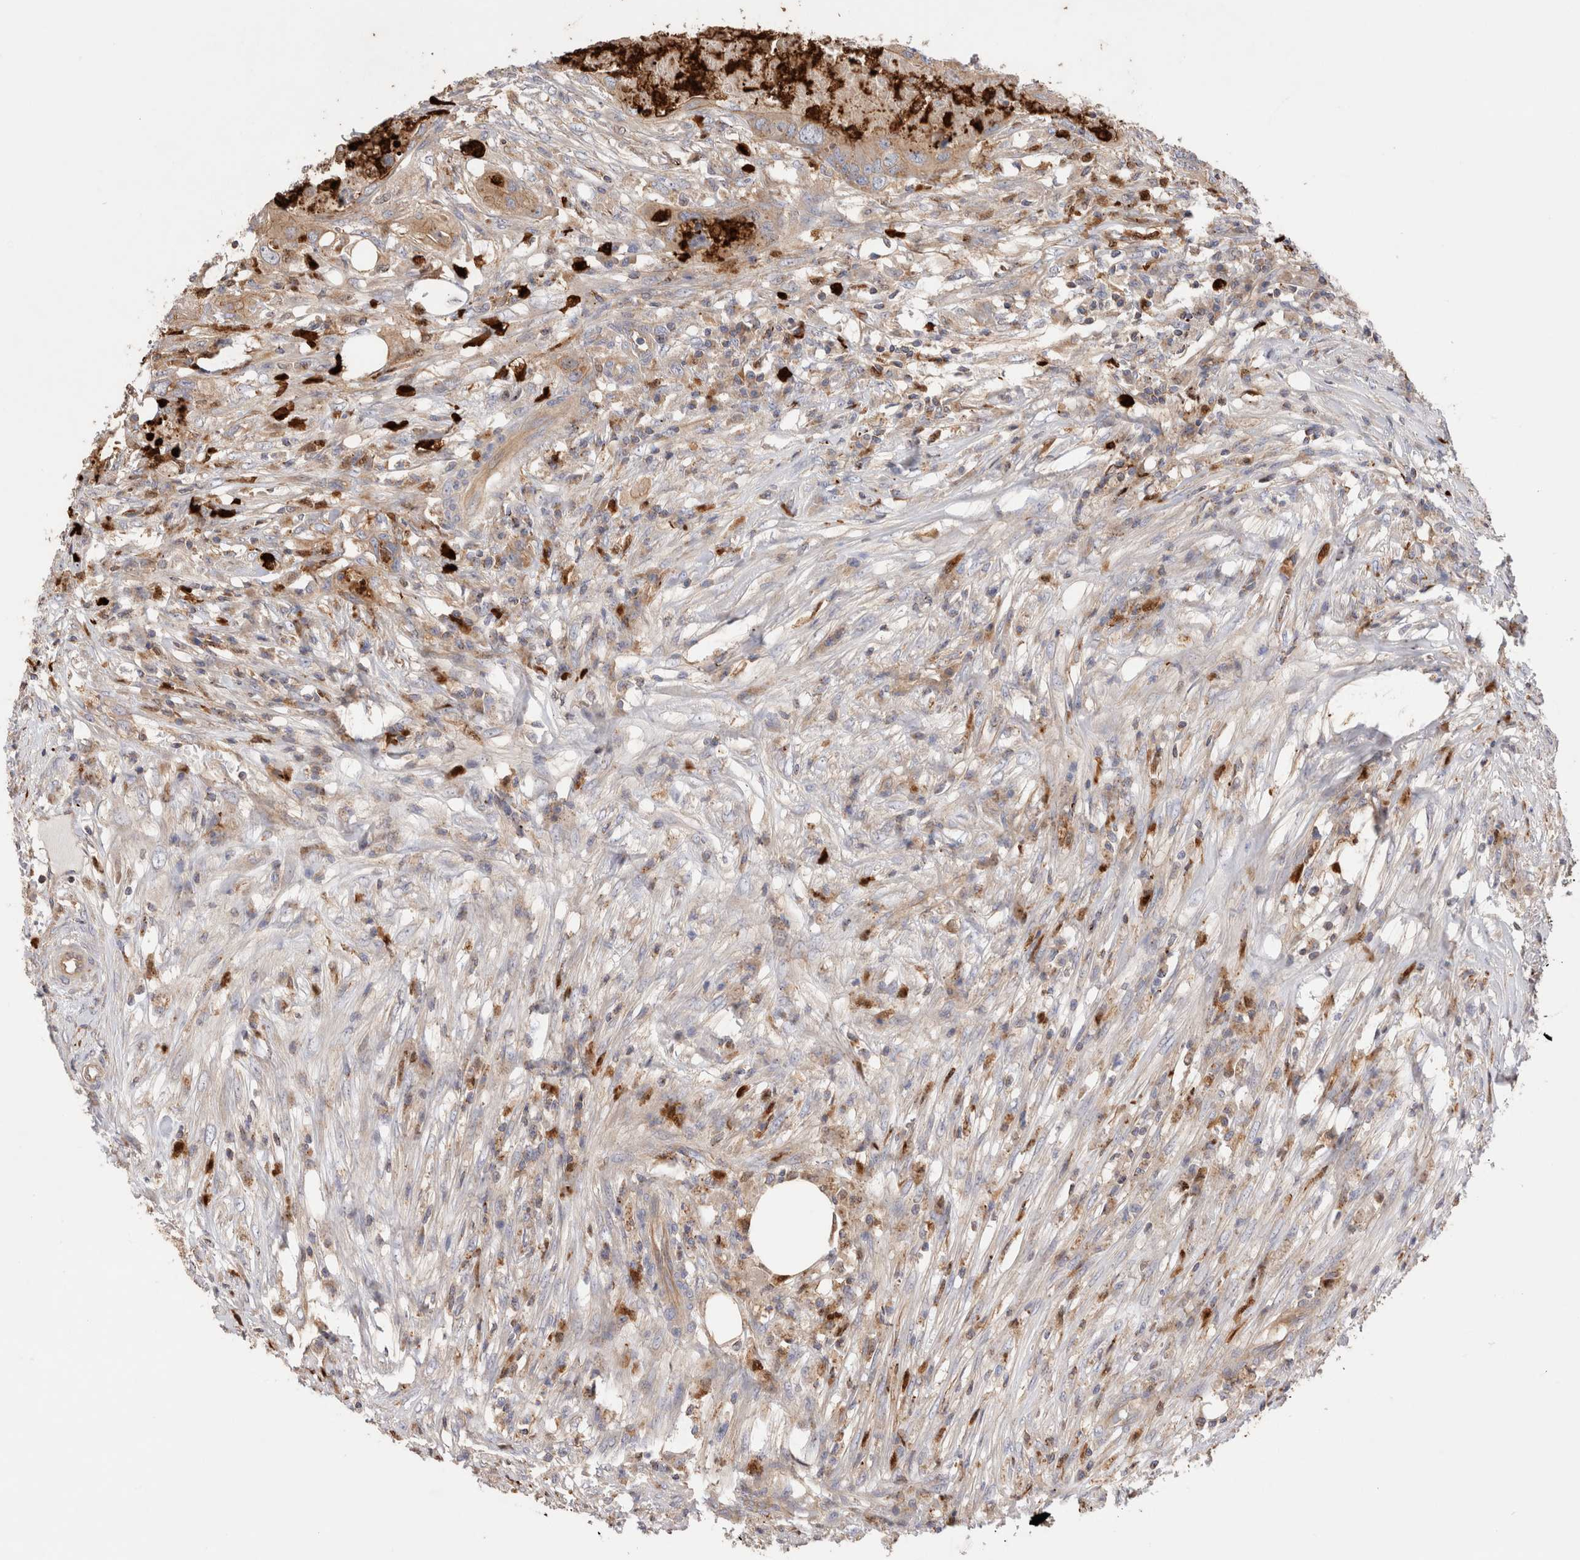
{"staining": {"intensity": "moderate", "quantity": ">75%", "location": "cytoplasmic/membranous"}, "tissue": "colorectal cancer", "cell_type": "Tumor cells", "image_type": "cancer", "snomed": [{"axis": "morphology", "description": "Adenocarcinoma, NOS"}, {"axis": "topography", "description": "Colon"}], "caption": "Immunohistochemistry (IHC) of adenocarcinoma (colorectal) reveals medium levels of moderate cytoplasmic/membranous expression in about >75% of tumor cells. The staining is performed using DAB (3,3'-diaminobenzidine) brown chromogen to label protein expression. The nuclei are counter-stained blue using hematoxylin.", "gene": "NXT2", "patient": {"sex": "male", "age": 71}}